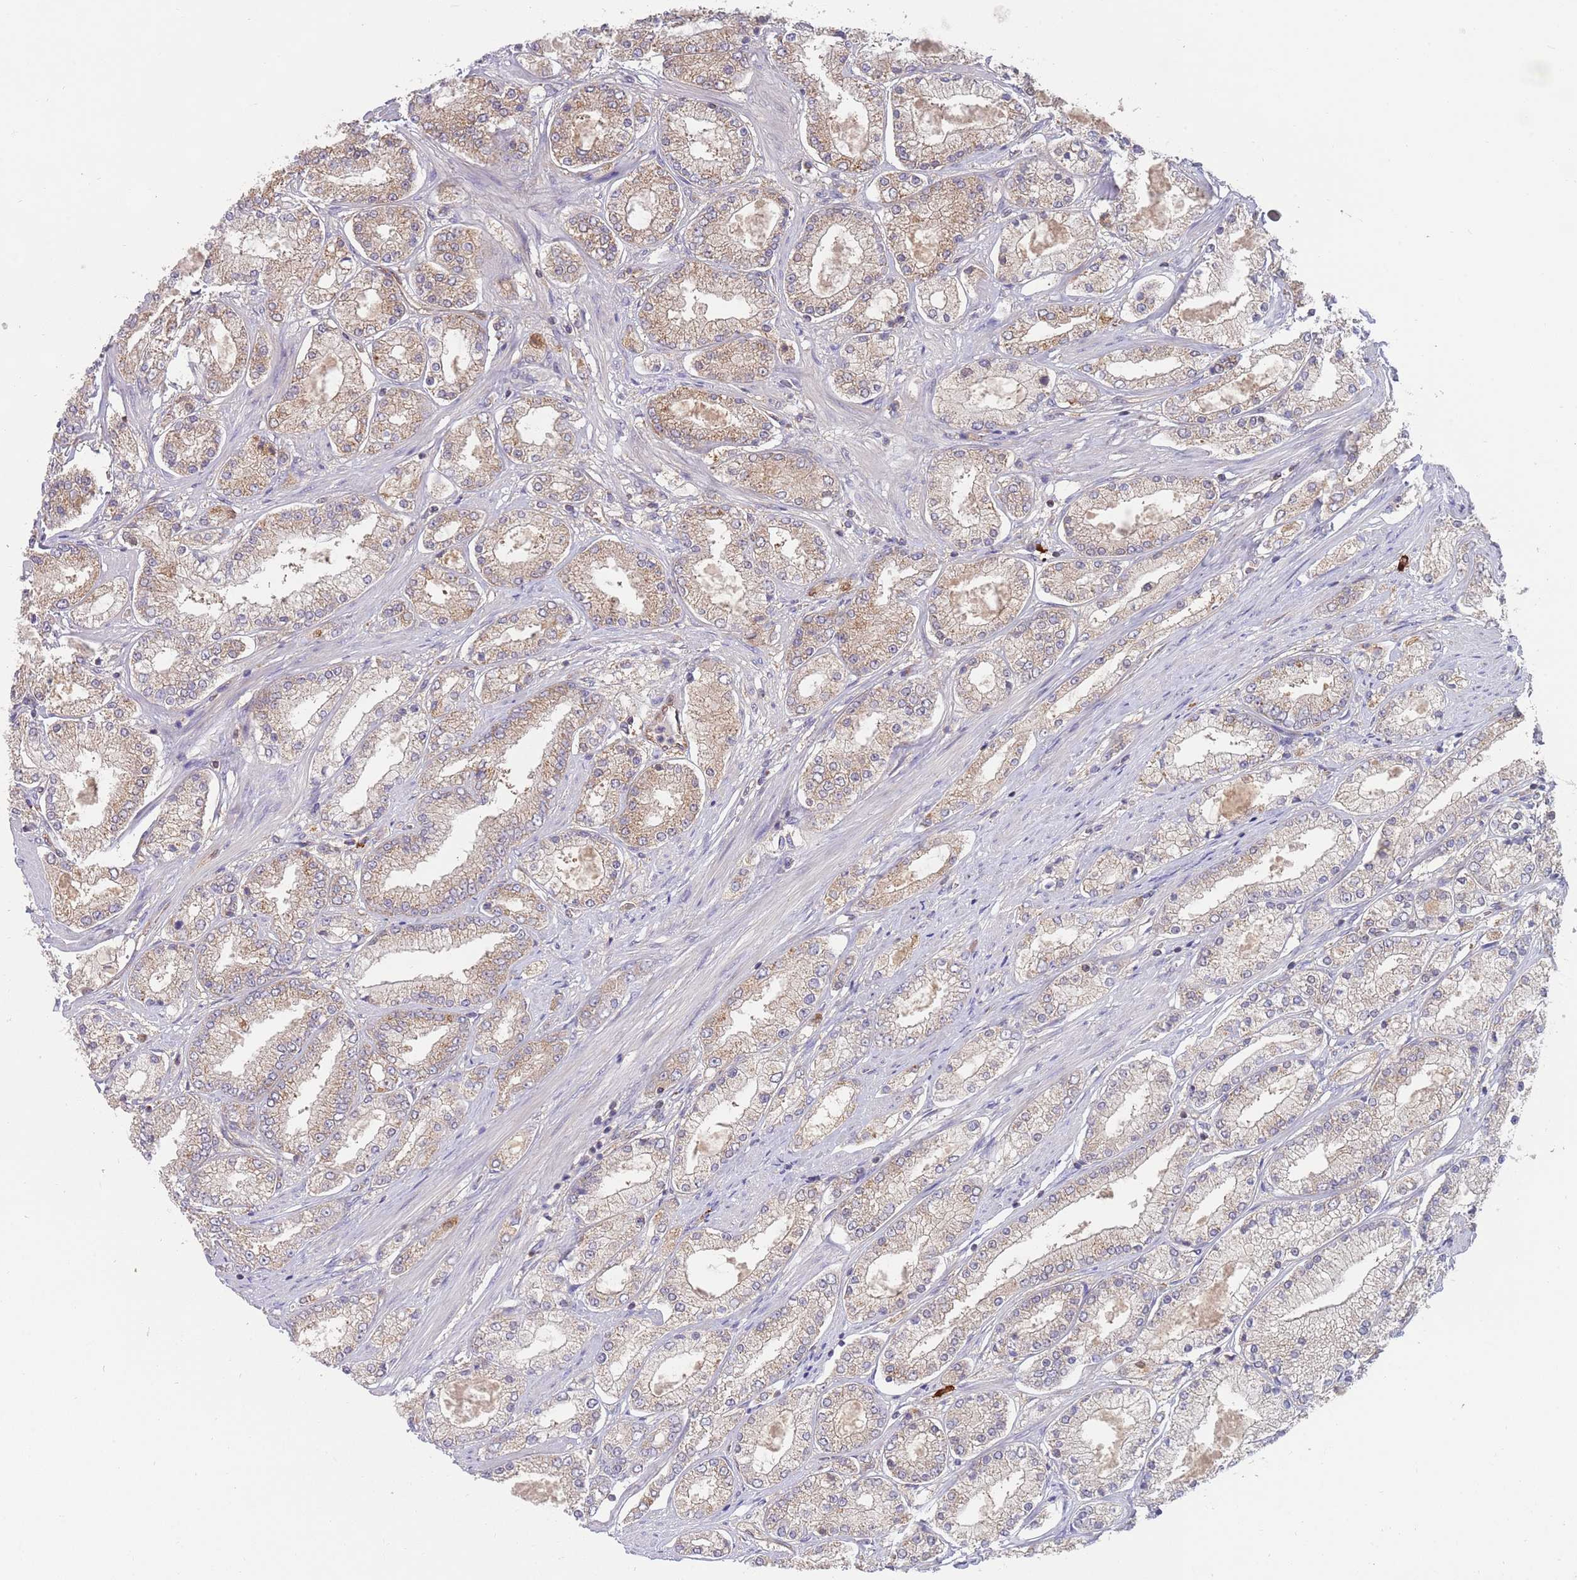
{"staining": {"intensity": "weak", "quantity": "25%-75%", "location": "cytoplasmic/membranous"}, "tissue": "prostate cancer", "cell_type": "Tumor cells", "image_type": "cancer", "snomed": [{"axis": "morphology", "description": "Adenocarcinoma, High grade"}, {"axis": "topography", "description": "Prostate"}], "caption": "Tumor cells reveal low levels of weak cytoplasmic/membranous expression in about 25%-75% of cells in prostate cancer.", "gene": "GUK1", "patient": {"sex": "male", "age": 69}}